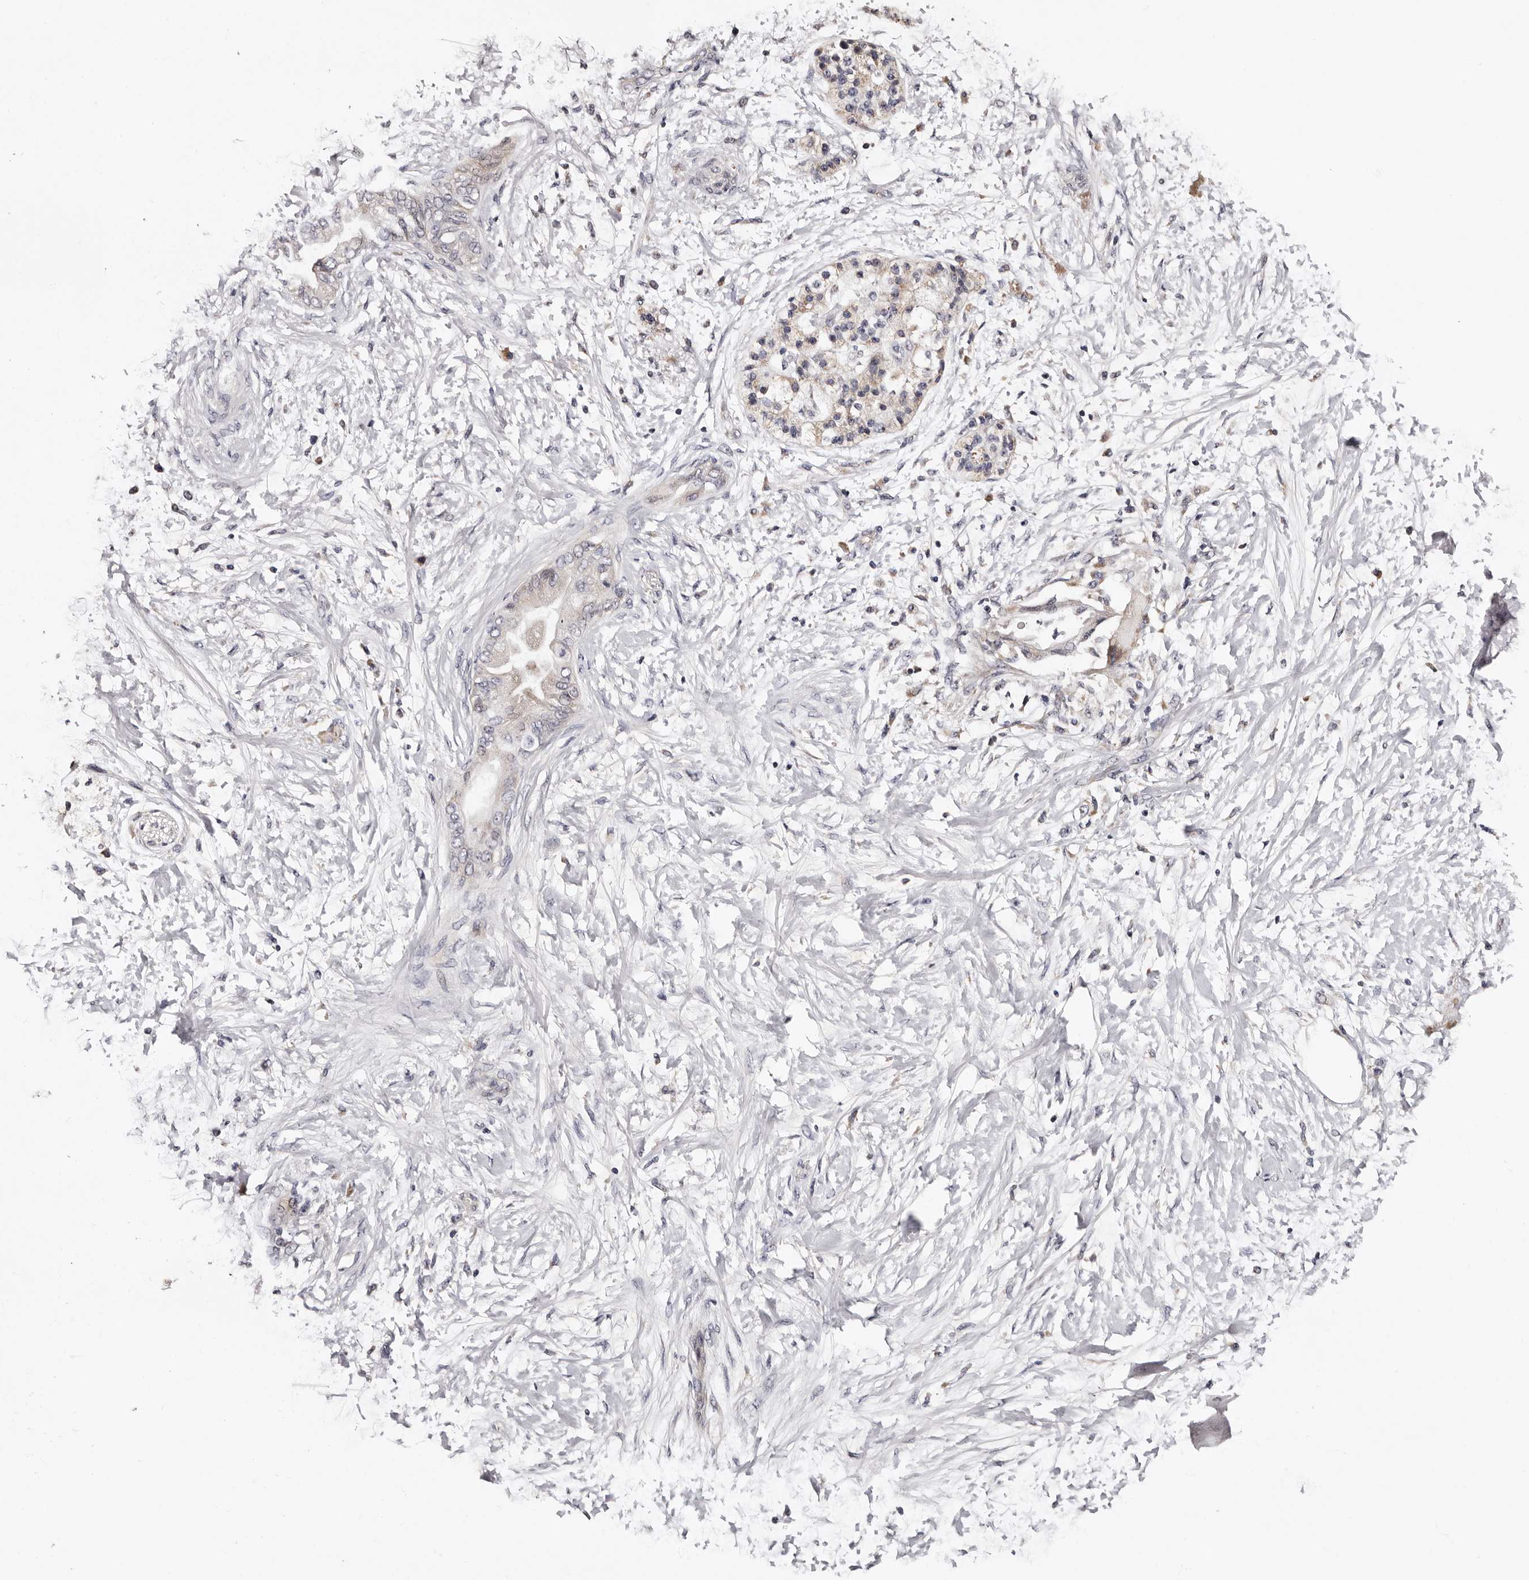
{"staining": {"intensity": "negative", "quantity": "none", "location": "none"}, "tissue": "adipose tissue", "cell_type": "Adipocytes", "image_type": "normal", "snomed": [{"axis": "morphology", "description": "Normal tissue, NOS"}, {"axis": "morphology", "description": "Adenocarcinoma, NOS"}, {"axis": "topography", "description": "Duodenum"}, {"axis": "topography", "description": "Peripheral nerve tissue"}], "caption": "There is no significant staining in adipocytes of adipose tissue. The staining is performed using DAB brown chromogen with nuclei counter-stained in using hematoxylin.", "gene": "TAF4B", "patient": {"sex": "female", "age": 60}}